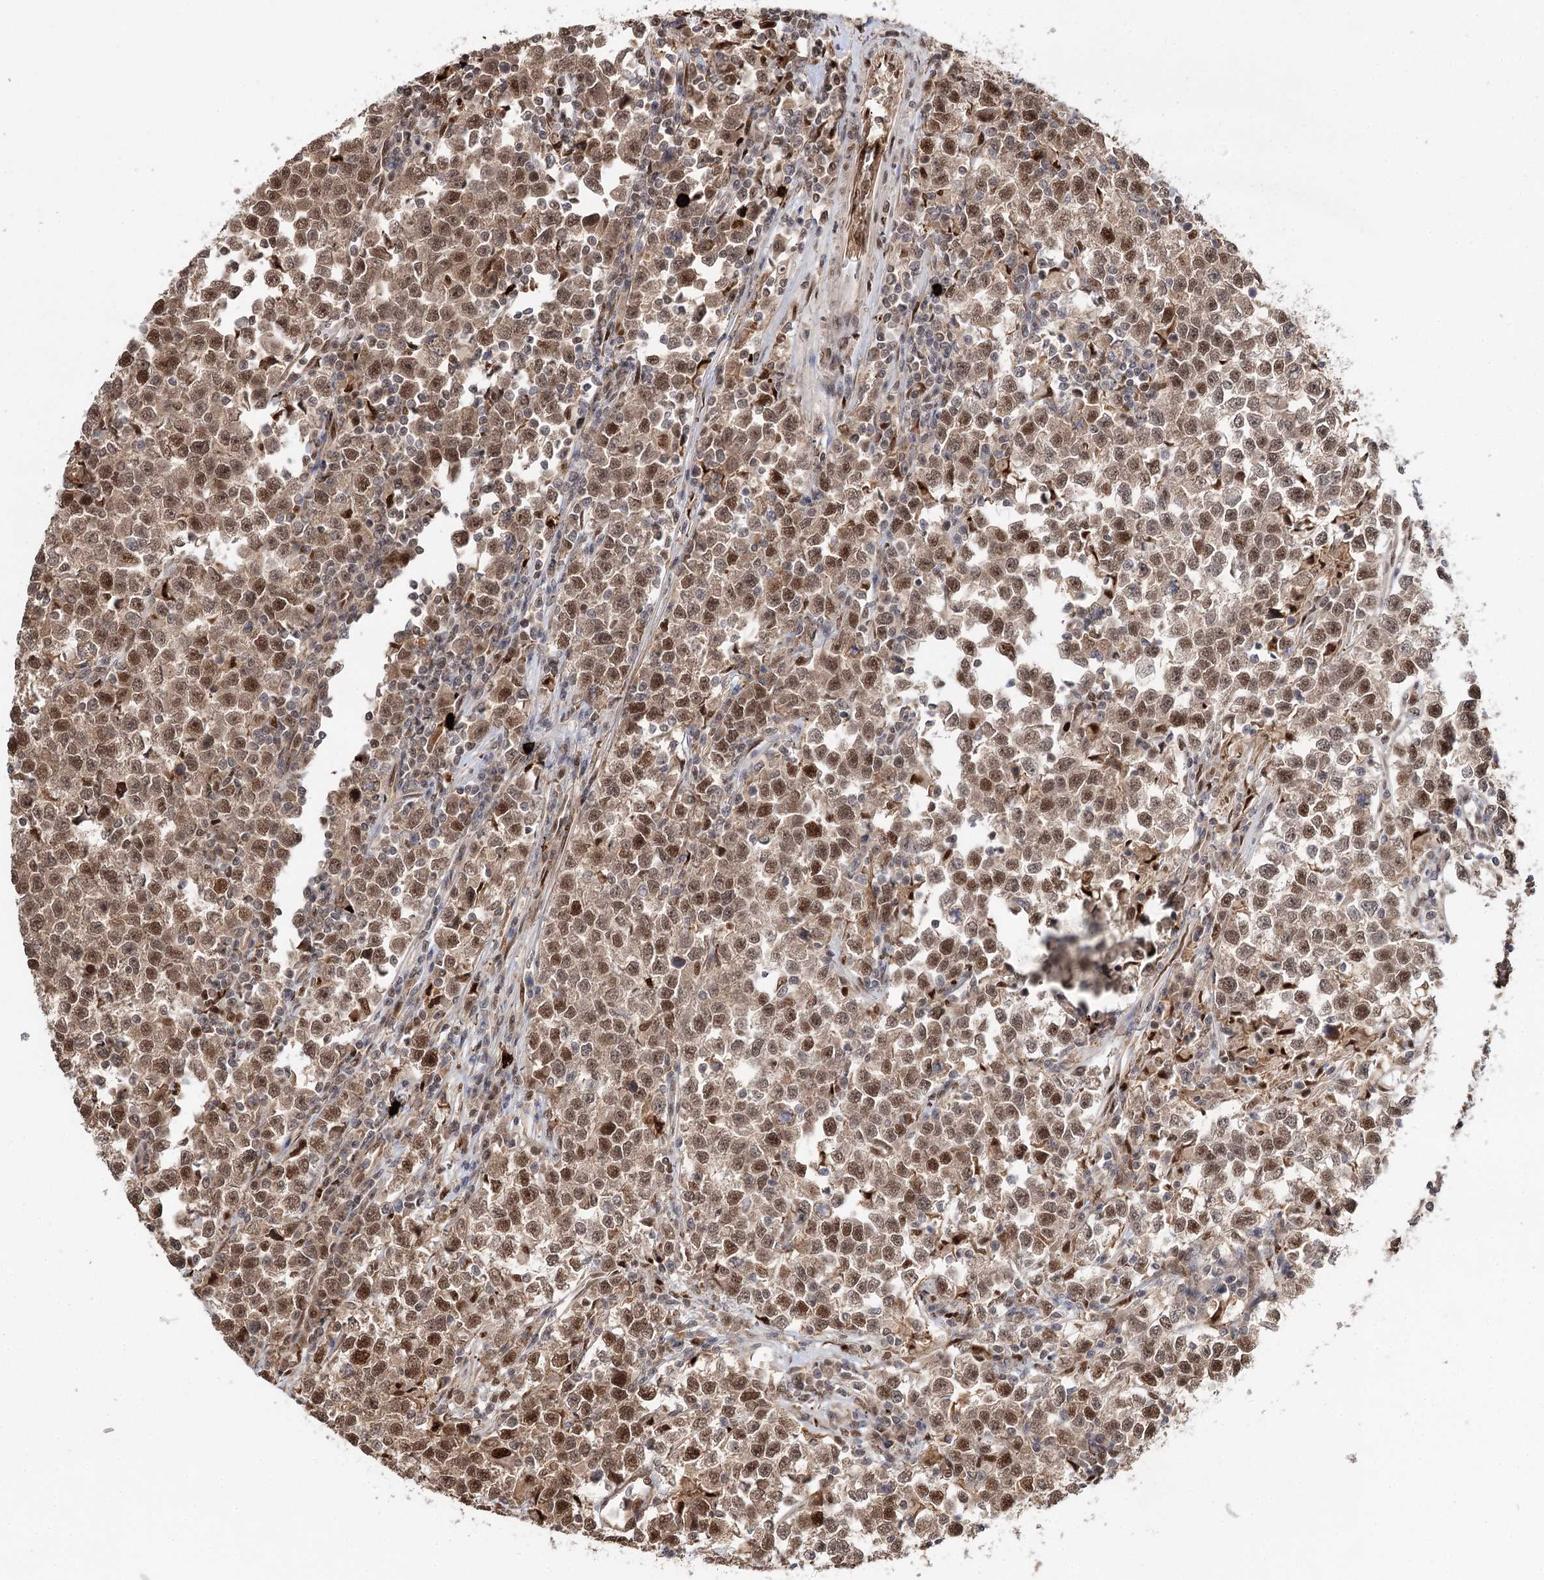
{"staining": {"intensity": "moderate", "quantity": ">75%", "location": "nuclear"}, "tissue": "testis cancer", "cell_type": "Tumor cells", "image_type": "cancer", "snomed": [{"axis": "morphology", "description": "Normal tissue, NOS"}, {"axis": "morphology", "description": "Seminoma, NOS"}, {"axis": "topography", "description": "Testis"}], "caption": "High-magnification brightfield microscopy of testis cancer (seminoma) stained with DAB (brown) and counterstained with hematoxylin (blue). tumor cells exhibit moderate nuclear expression is seen in approximately>75% of cells.", "gene": "N6AMT1", "patient": {"sex": "male", "age": 43}}